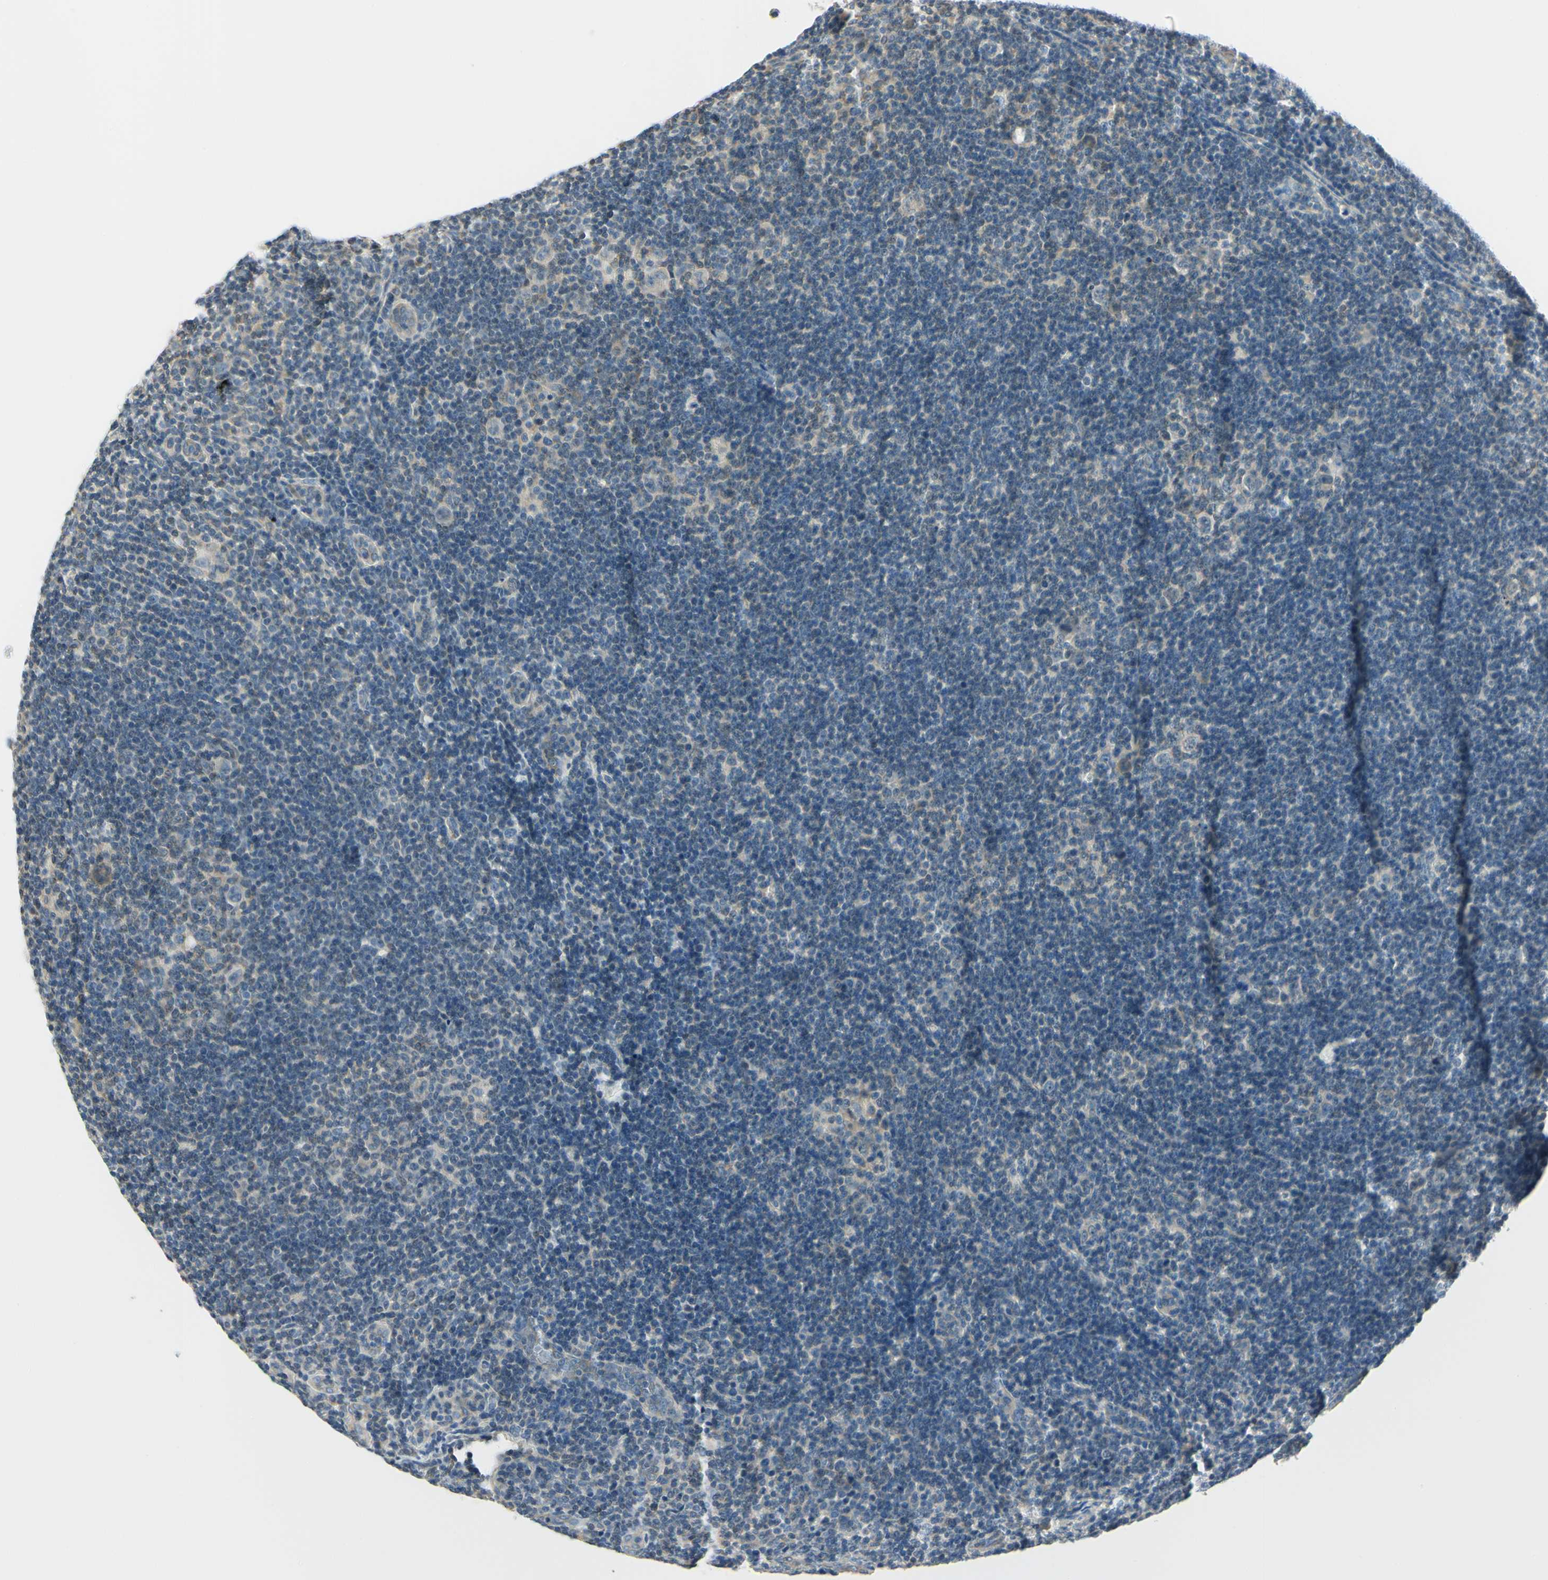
{"staining": {"intensity": "weak", "quantity": ">75%", "location": "cytoplasmic/membranous"}, "tissue": "lymphoma", "cell_type": "Tumor cells", "image_type": "cancer", "snomed": [{"axis": "morphology", "description": "Hodgkin's disease, NOS"}, {"axis": "topography", "description": "Lymph node"}], "caption": "Weak cytoplasmic/membranous positivity is appreciated in approximately >75% of tumor cells in lymphoma.", "gene": "IGDCC4", "patient": {"sex": "female", "age": 57}}